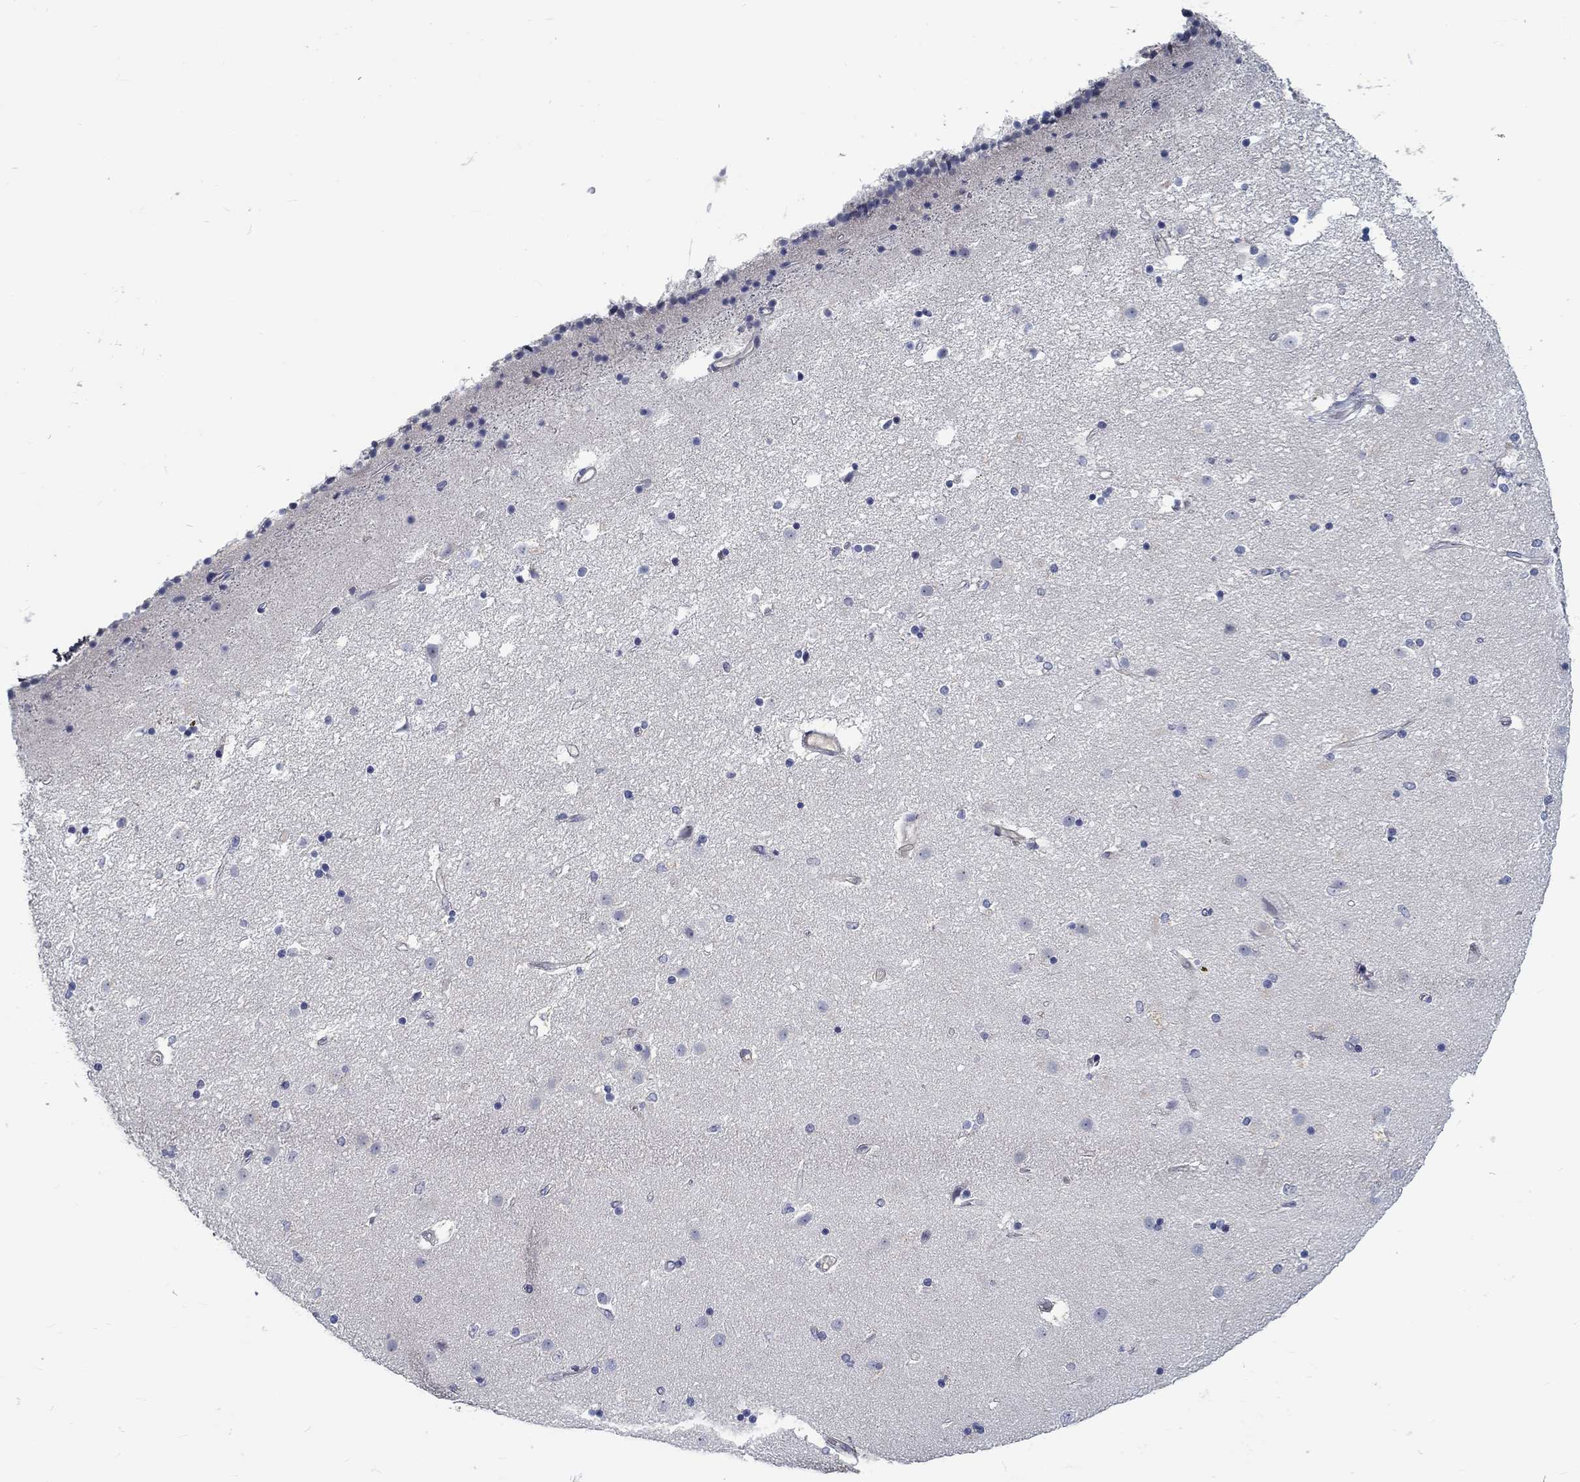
{"staining": {"intensity": "weak", "quantity": "<25%", "location": "cytoplasmic/membranous"}, "tissue": "caudate", "cell_type": "Glial cells", "image_type": "normal", "snomed": [{"axis": "morphology", "description": "Normal tissue, NOS"}, {"axis": "topography", "description": "Lateral ventricle wall"}], "caption": "DAB (3,3'-diaminobenzidine) immunohistochemical staining of unremarkable caudate shows no significant expression in glial cells.", "gene": "MYBPC1", "patient": {"sex": "female", "age": 71}}